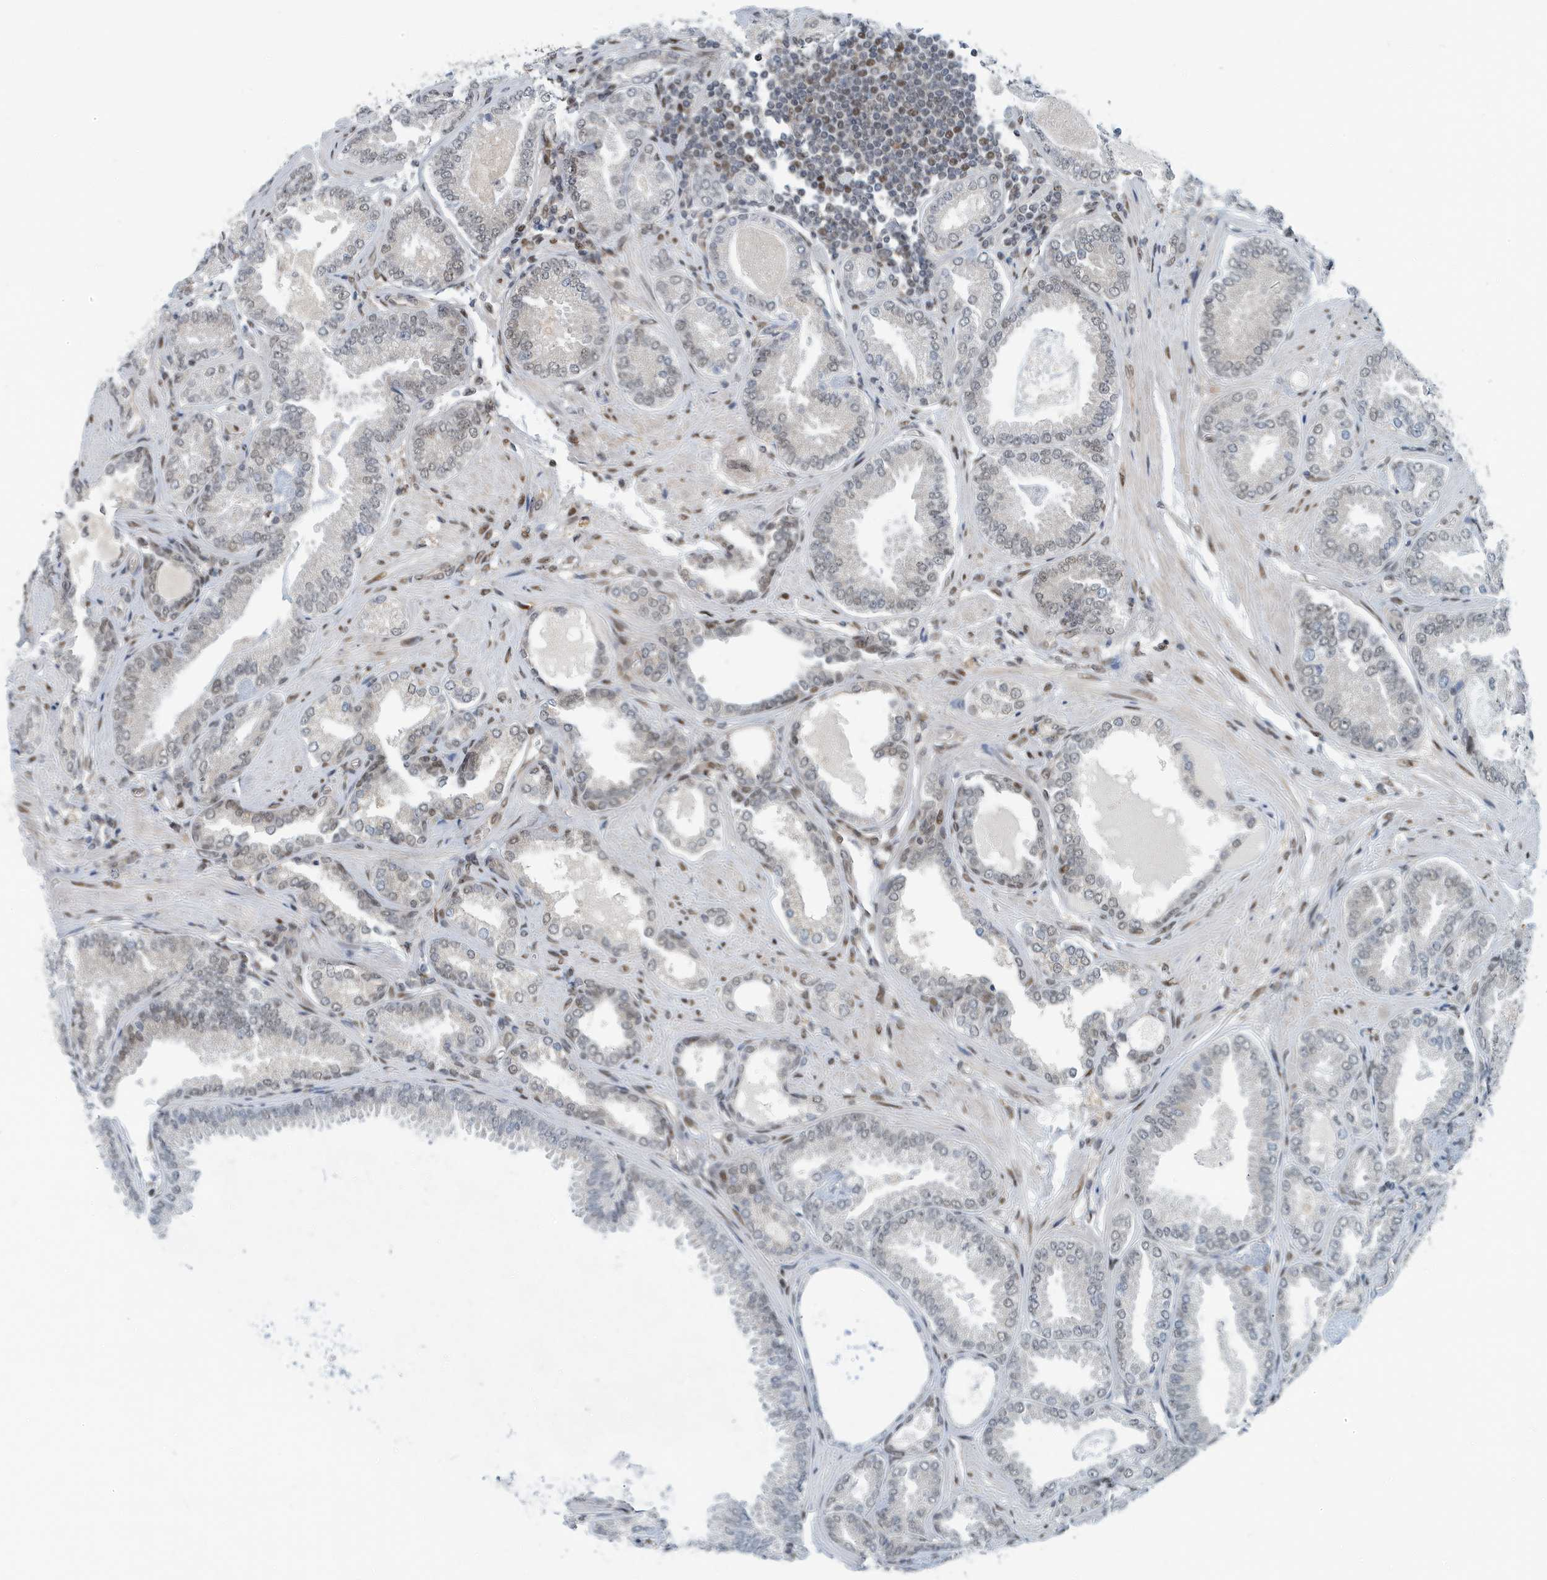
{"staining": {"intensity": "weak", "quantity": "<25%", "location": "nuclear"}, "tissue": "prostate cancer", "cell_type": "Tumor cells", "image_type": "cancer", "snomed": [{"axis": "morphology", "description": "Adenocarcinoma, Low grade"}, {"axis": "topography", "description": "Prostate"}], "caption": "Immunohistochemistry (IHC) of human low-grade adenocarcinoma (prostate) displays no positivity in tumor cells. (Immunohistochemistry (IHC), brightfield microscopy, high magnification).", "gene": "KIF15", "patient": {"sex": "male", "age": 71}}